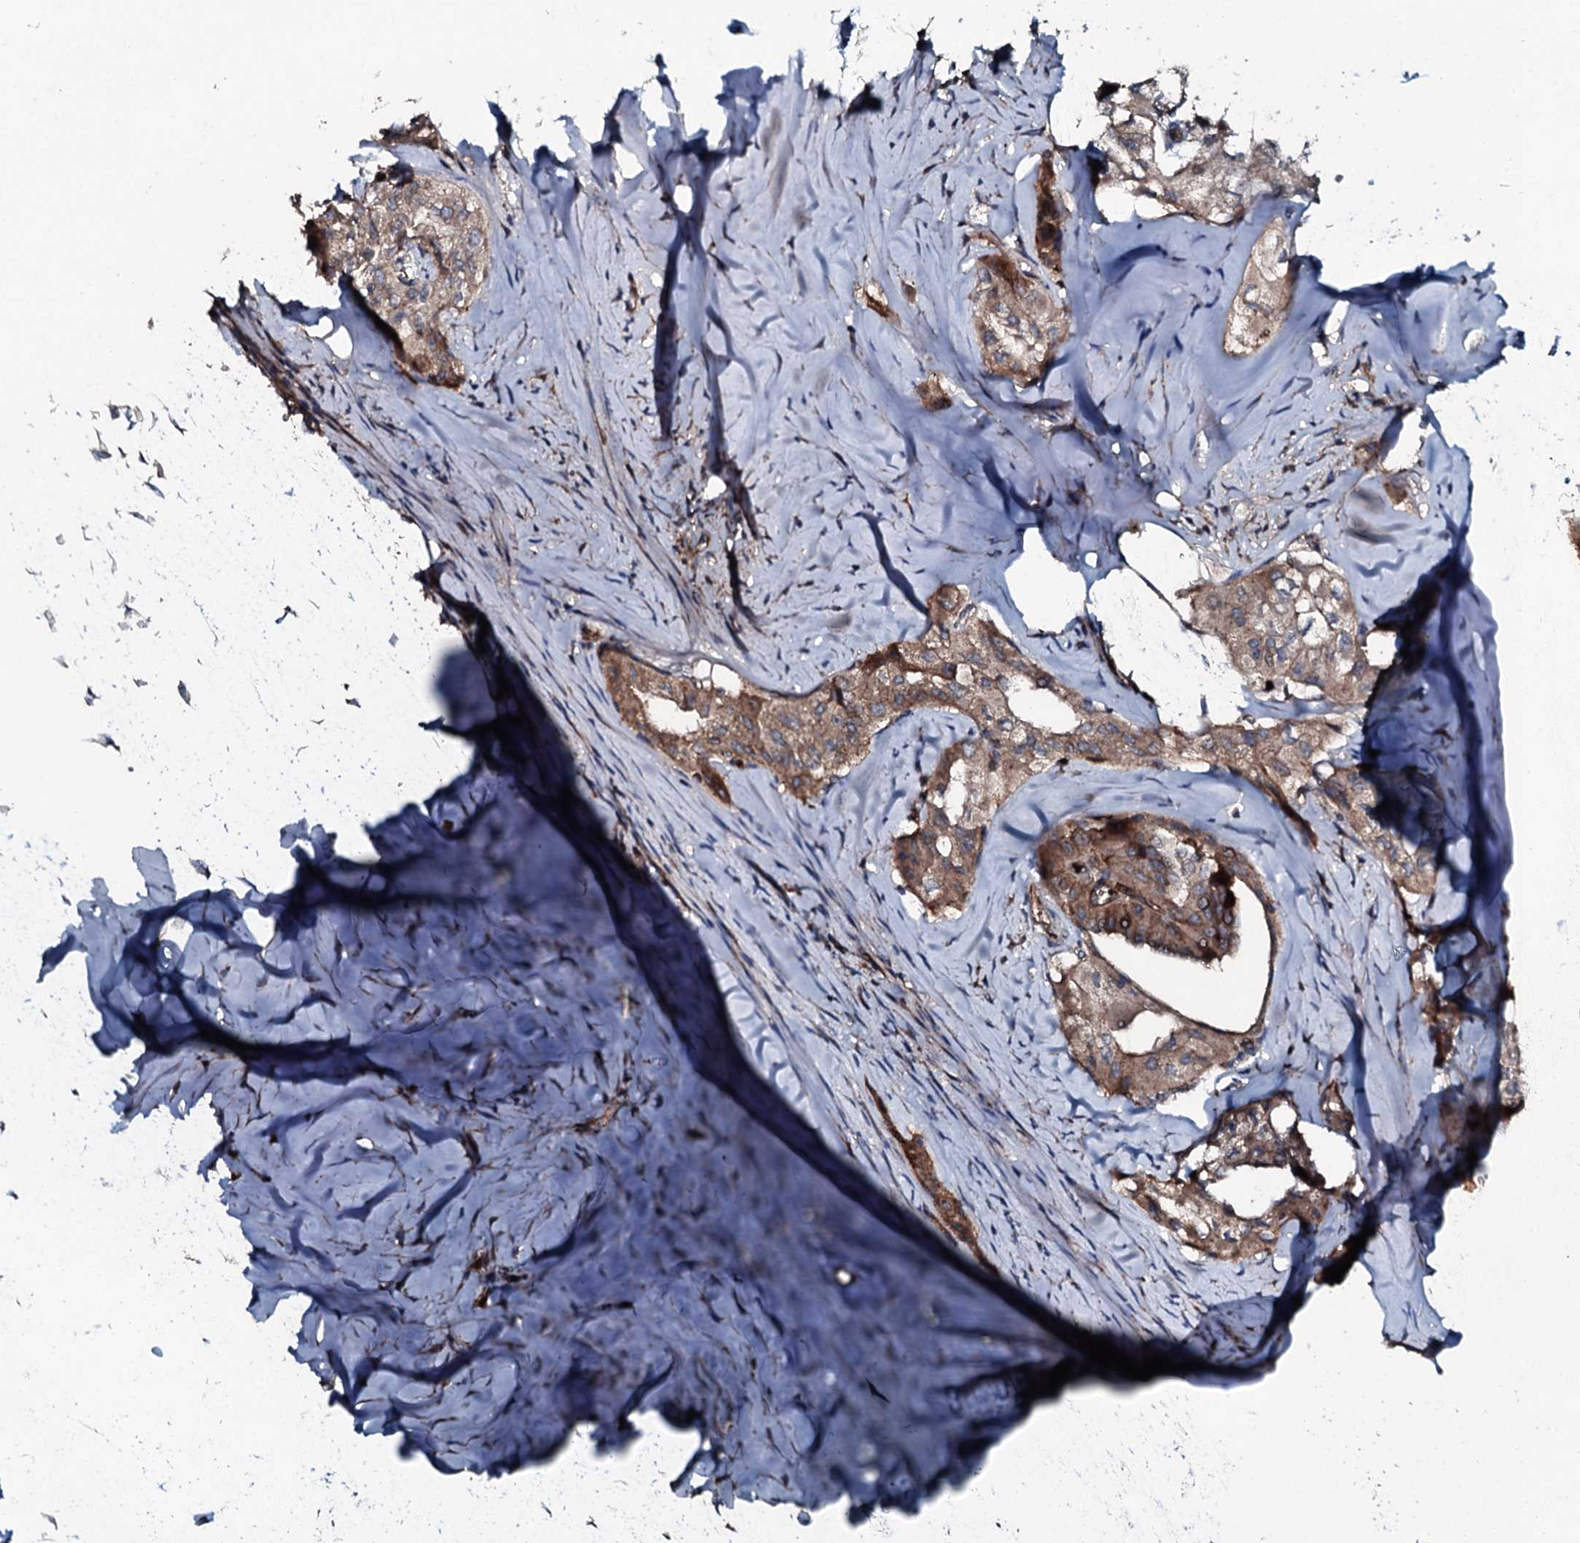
{"staining": {"intensity": "moderate", "quantity": ">75%", "location": "cytoplasmic/membranous"}, "tissue": "thyroid cancer", "cell_type": "Tumor cells", "image_type": "cancer", "snomed": [{"axis": "morphology", "description": "Papillary adenocarcinoma, NOS"}, {"axis": "topography", "description": "Thyroid gland"}], "caption": "Tumor cells show medium levels of moderate cytoplasmic/membranous positivity in approximately >75% of cells in thyroid cancer.", "gene": "TRIM7", "patient": {"sex": "female", "age": 59}}